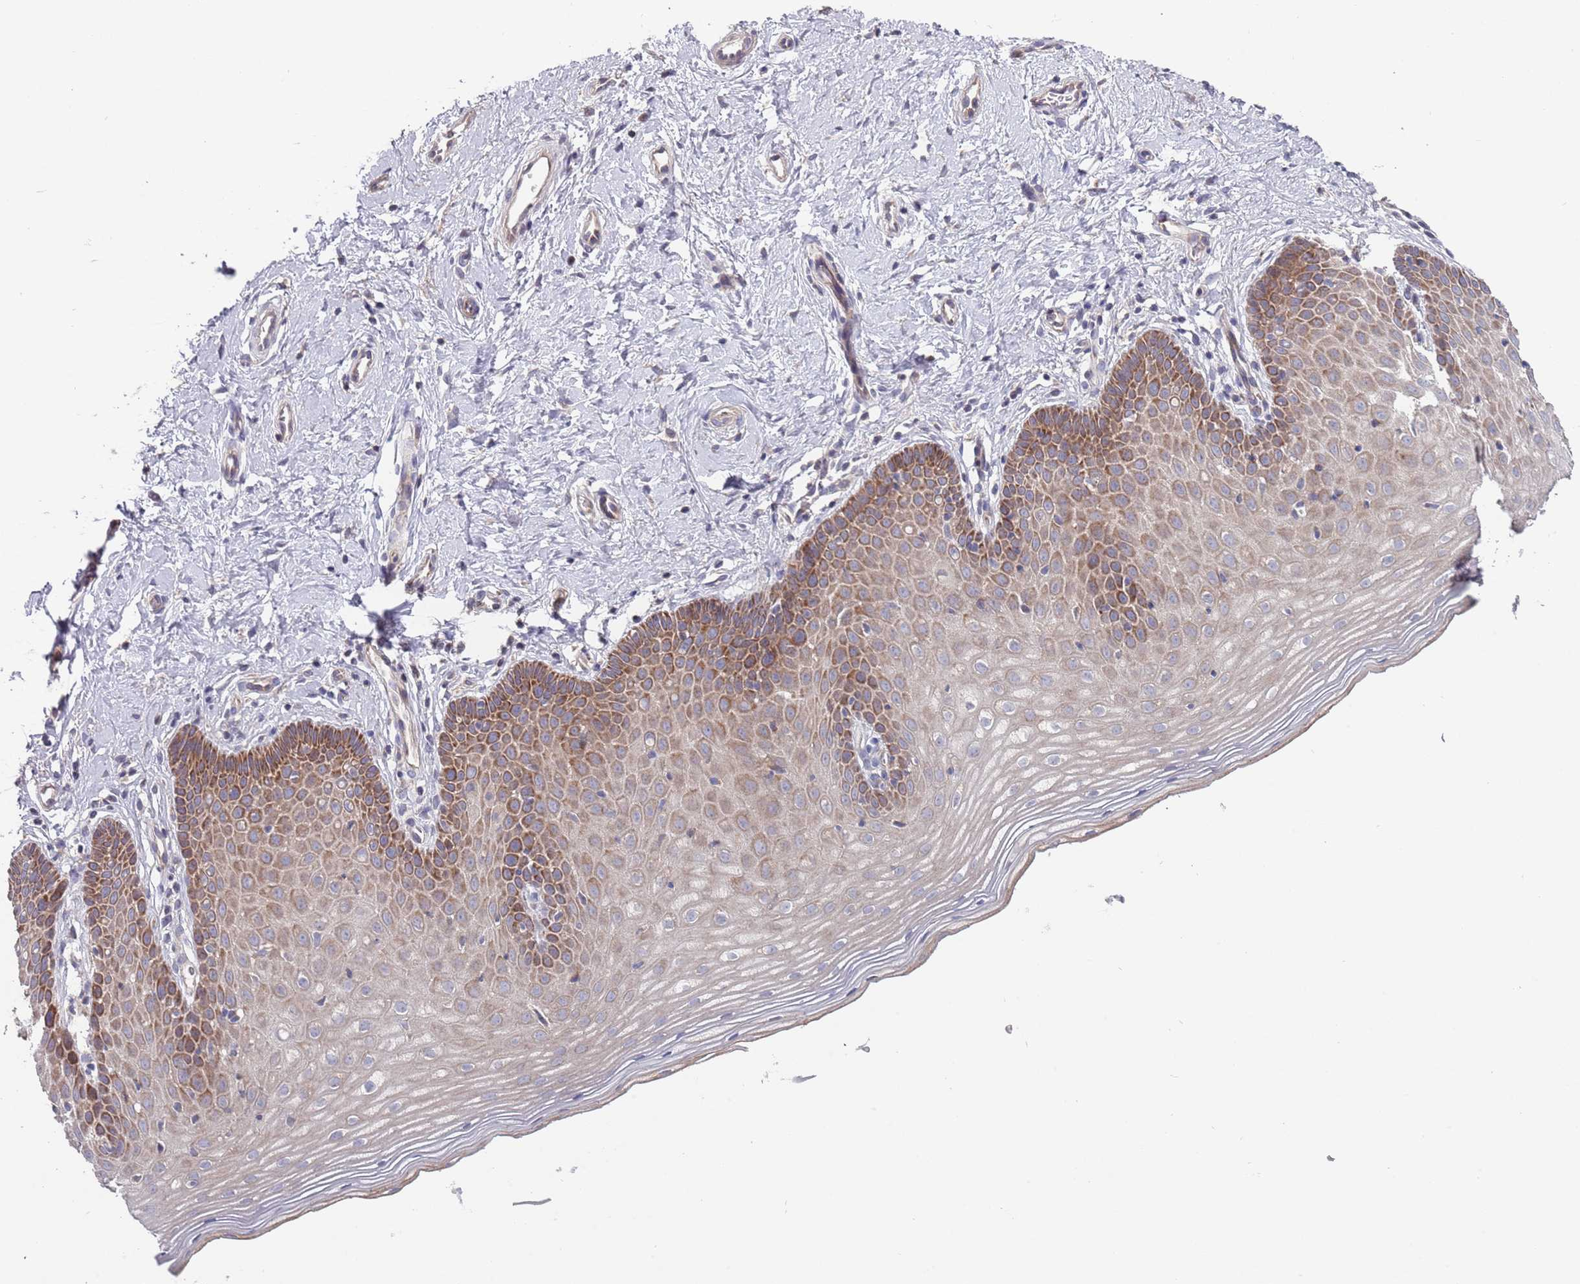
{"staining": {"intensity": "weak", "quantity": ">75%", "location": "cytoplasmic/membranous"}, "tissue": "cervix", "cell_type": "Glandular cells", "image_type": "normal", "snomed": [{"axis": "morphology", "description": "Normal tissue, NOS"}, {"axis": "topography", "description": "Cervix"}], "caption": "This image displays immunohistochemistry staining of unremarkable cervix, with low weak cytoplasmic/membranous expression in about >75% of glandular cells.", "gene": "ABCC10", "patient": {"sex": "female", "age": 36}}